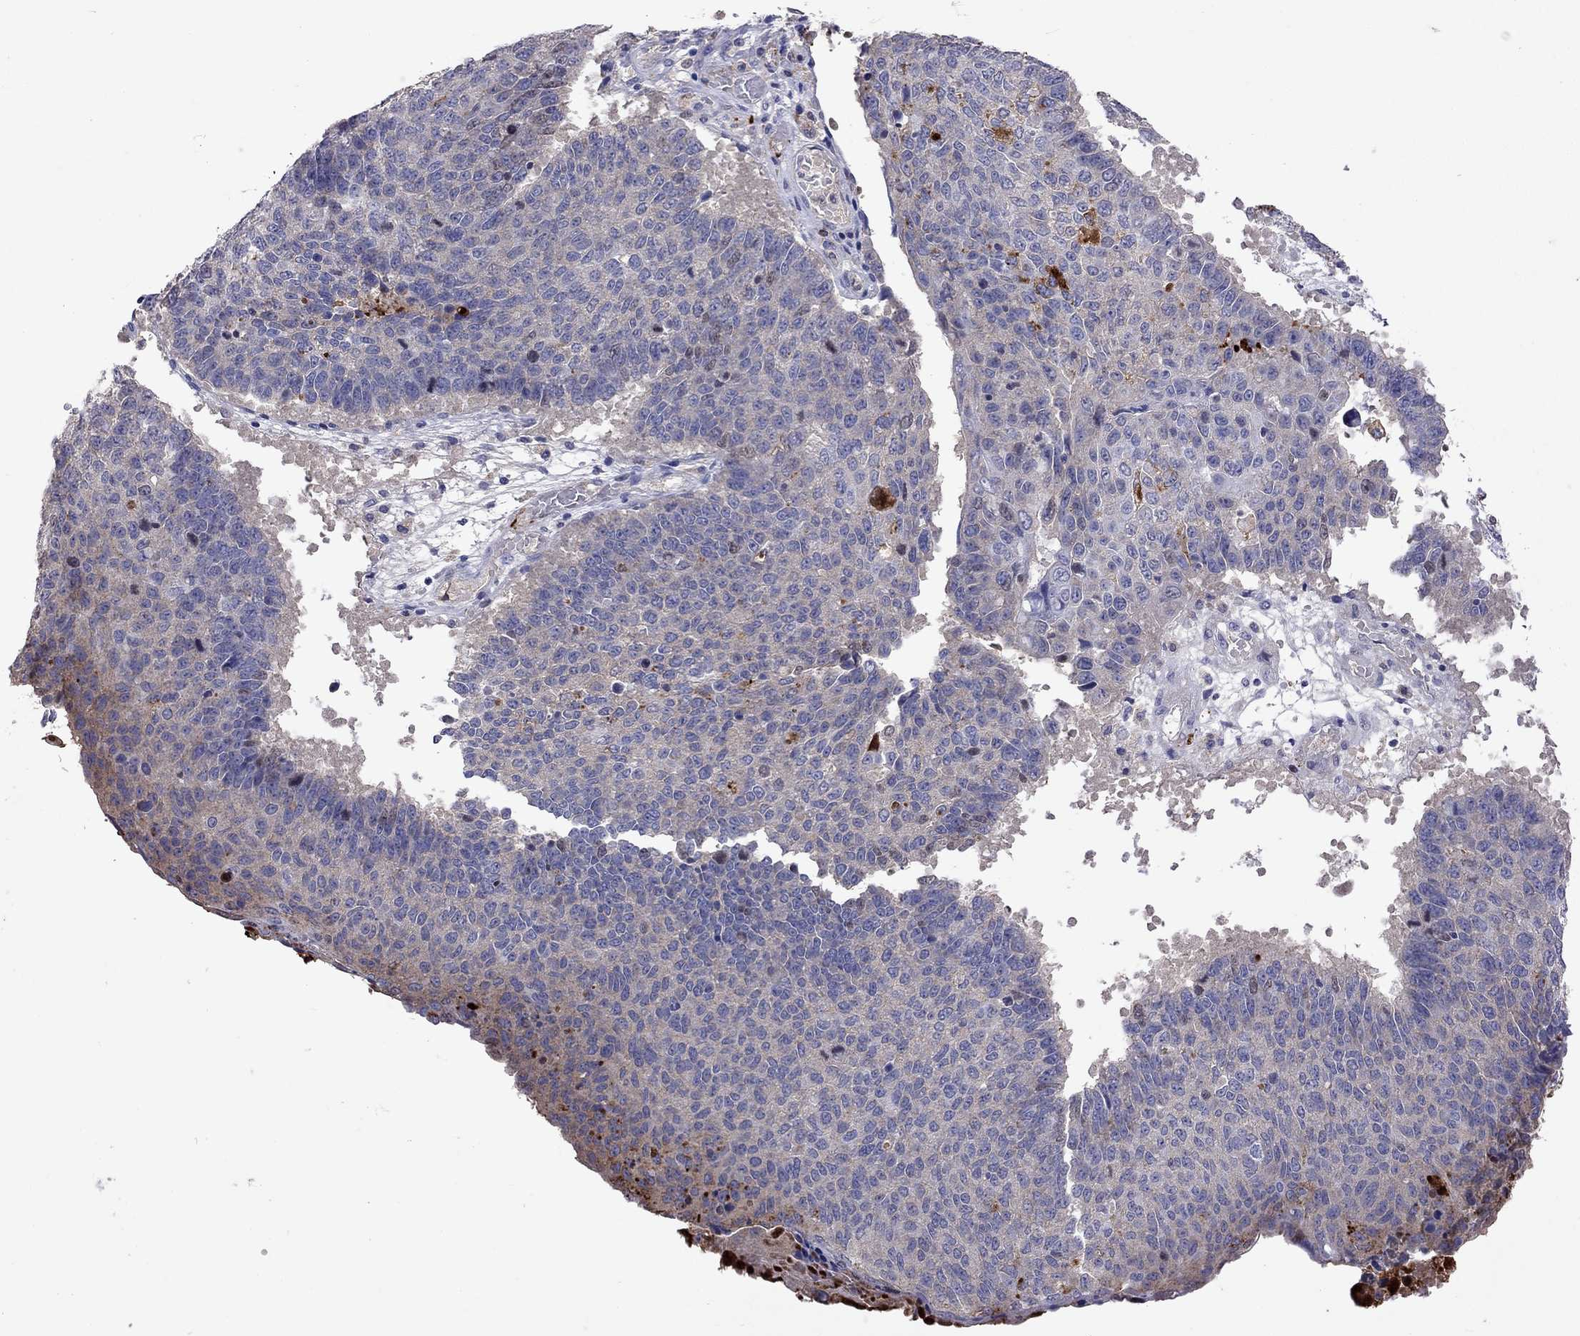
{"staining": {"intensity": "weak", "quantity": "<25%", "location": "cytoplasmic/membranous"}, "tissue": "lung cancer", "cell_type": "Tumor cells", "image_type": "cancer", "snomed": [{"axis": "morphology", "description": "Squamous cell carcinoma, NOS"}, {"axis": "topography", "description": "Lung"}], "caption": "Tumor cells are negative for brown protein staining in lung squamous cell carcinoma. (DAB (3,3'-diaminobenzidine) IHC visualized using brightfield microscopy, high magnification).", "gene": "SERPINA3", "patient": {"sex": "male", "age": 73}}